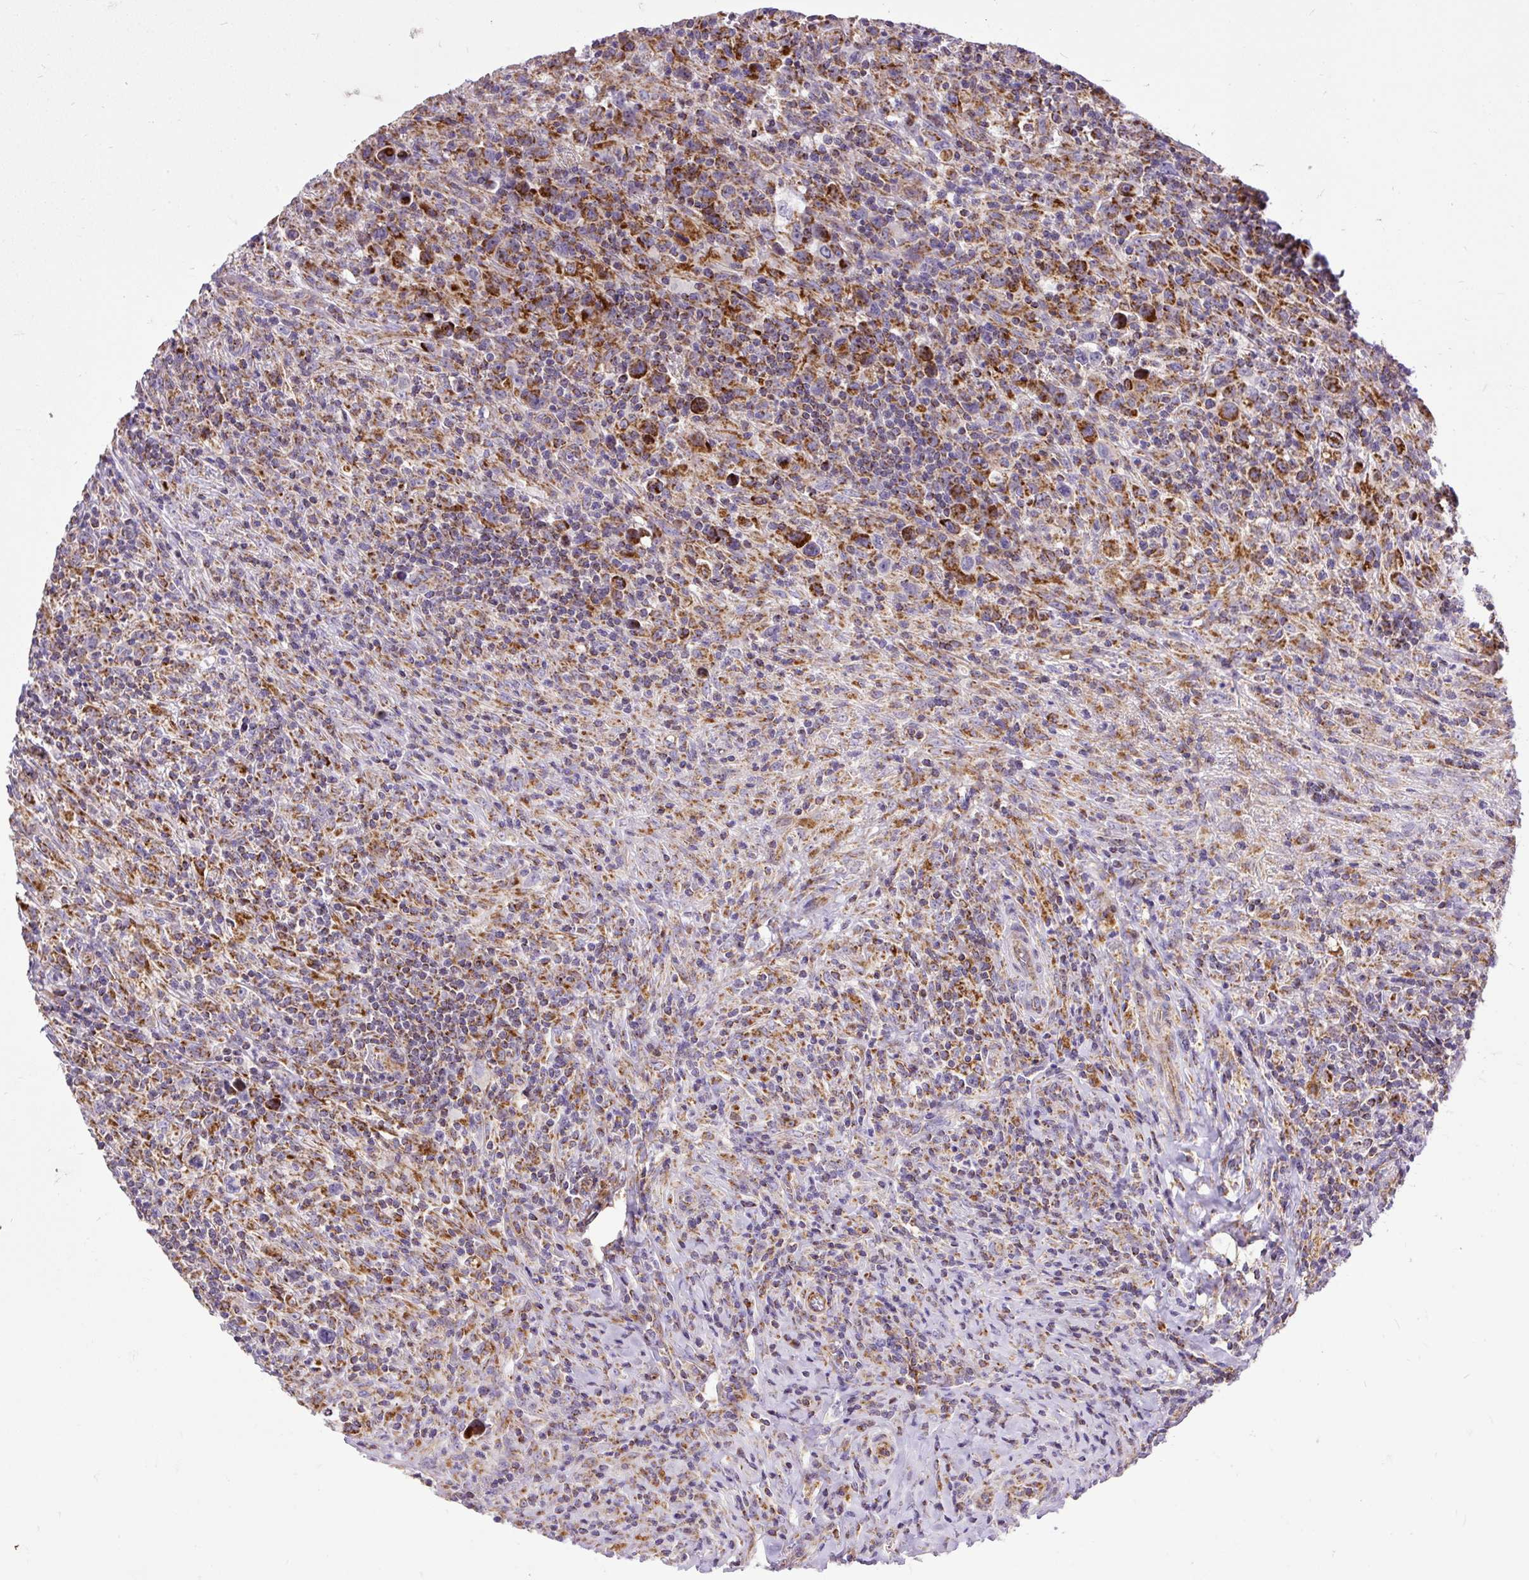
{"staining": {"intensity": "strong", "quantity": ">75%", "location": "cytoplasmic/membranous"}, "tissue": "lymphoma", "cell_type": "Tumor cells", "image_type": "cancer", "snomed": [{"axis": "morphology", "description": "Hodgkin's disease, NOS"}, {"axis": "topography", "description": "Lymph node"}], "caption": "Immunohistochemistry (DAB) staining of human Hodgkin's disease exhibits strong cytoplasmic/membranous protein expression in about >75% of tumor cells. Nuclei are stained in blue.", "gene": "TOMM40", "patient": {"sex": "female", "age": 18}}